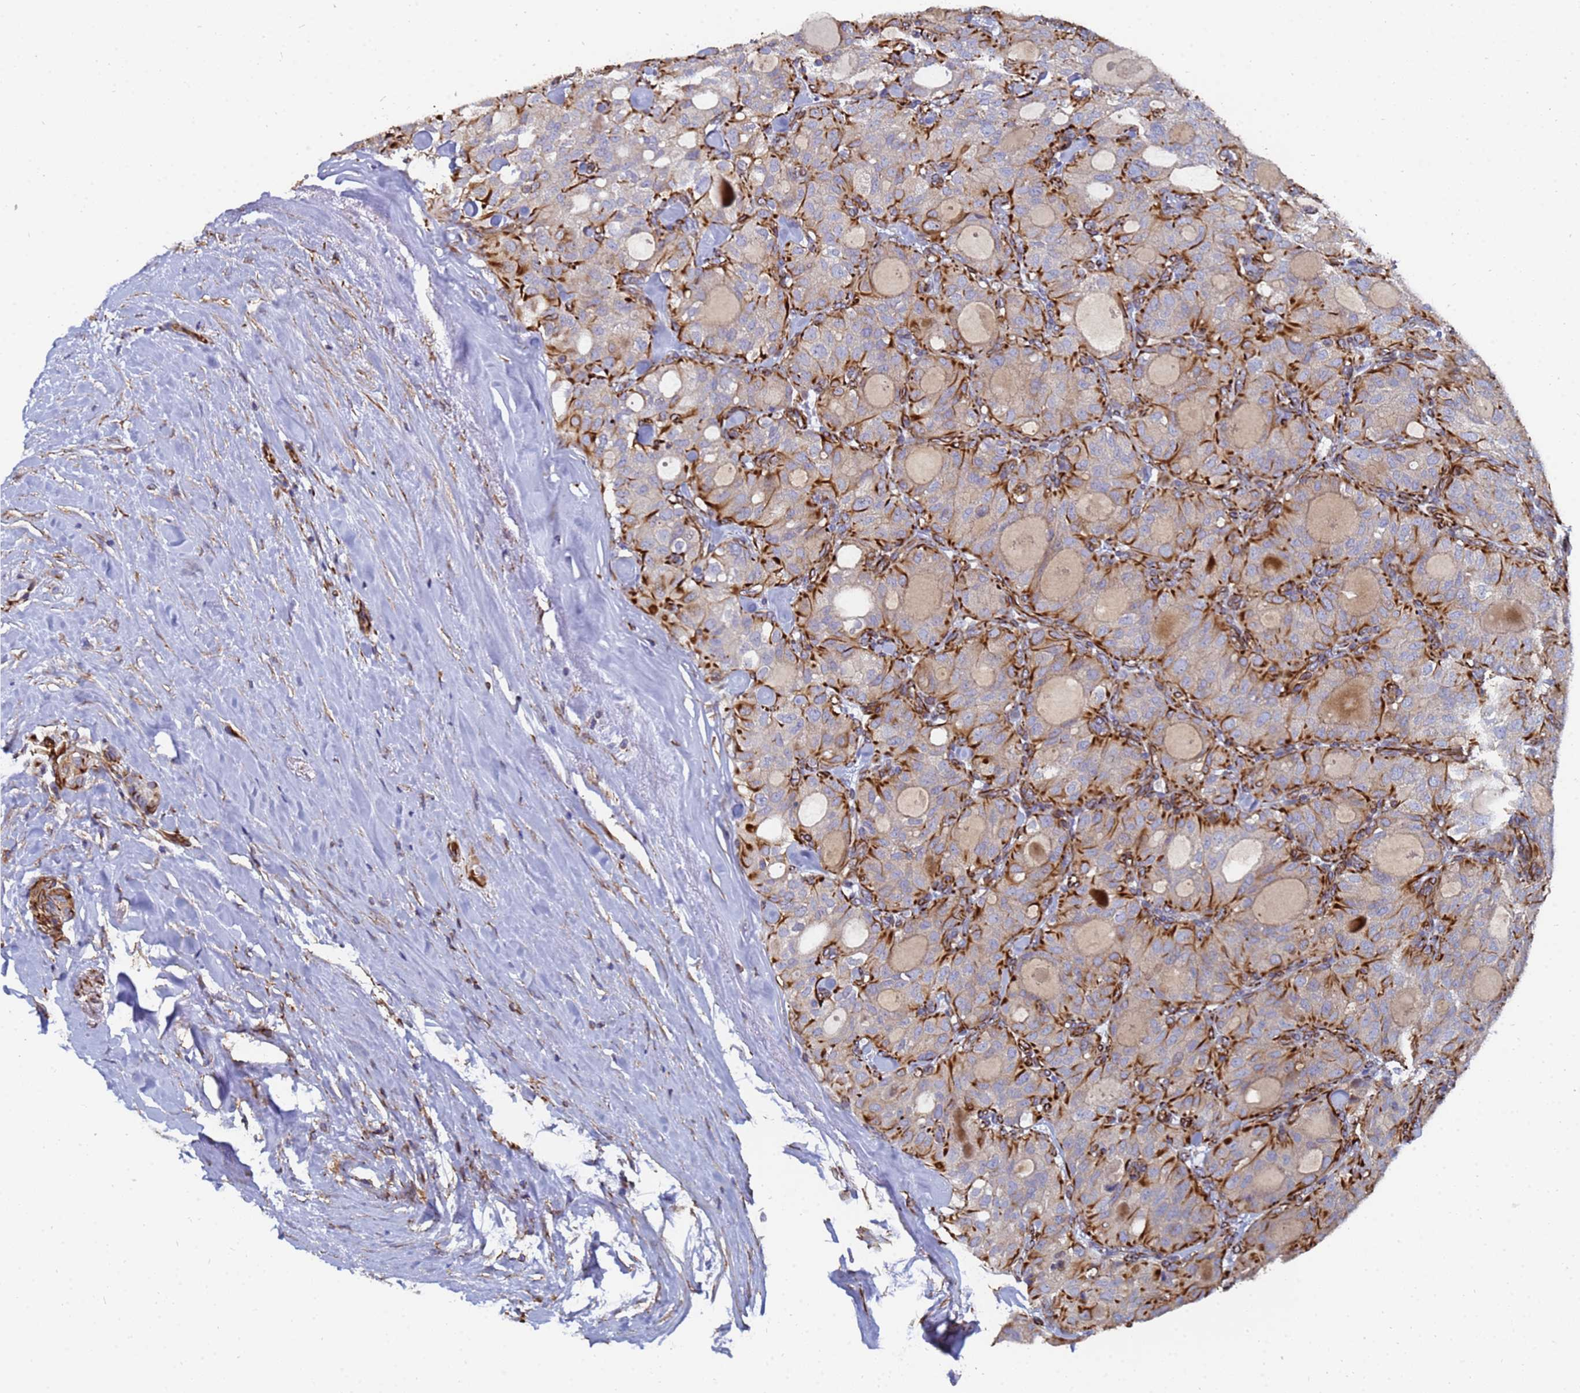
{"staining": {"intensity": "strong", "quantity": "<25%", "location": "cytoplasmic/membranous"}, "tissue": "thyroid cancer", "cell_type": "Tumor cells", "image_type": "cancer", "snomed": [{"axis": "morphology", "description": "Follicular adenoma carcinoma, NOS"}, {"axis": "topography", "description": "Thyroid gland"}], "caption": "Protein expression by IHC exhibits strong cytoplasmic/membranous staining in about <25% of tumor cells in thyroid follicular adenoma carcinoma.", "gene": "SYT13", "patient": {"sex": "male", "age": 75}}